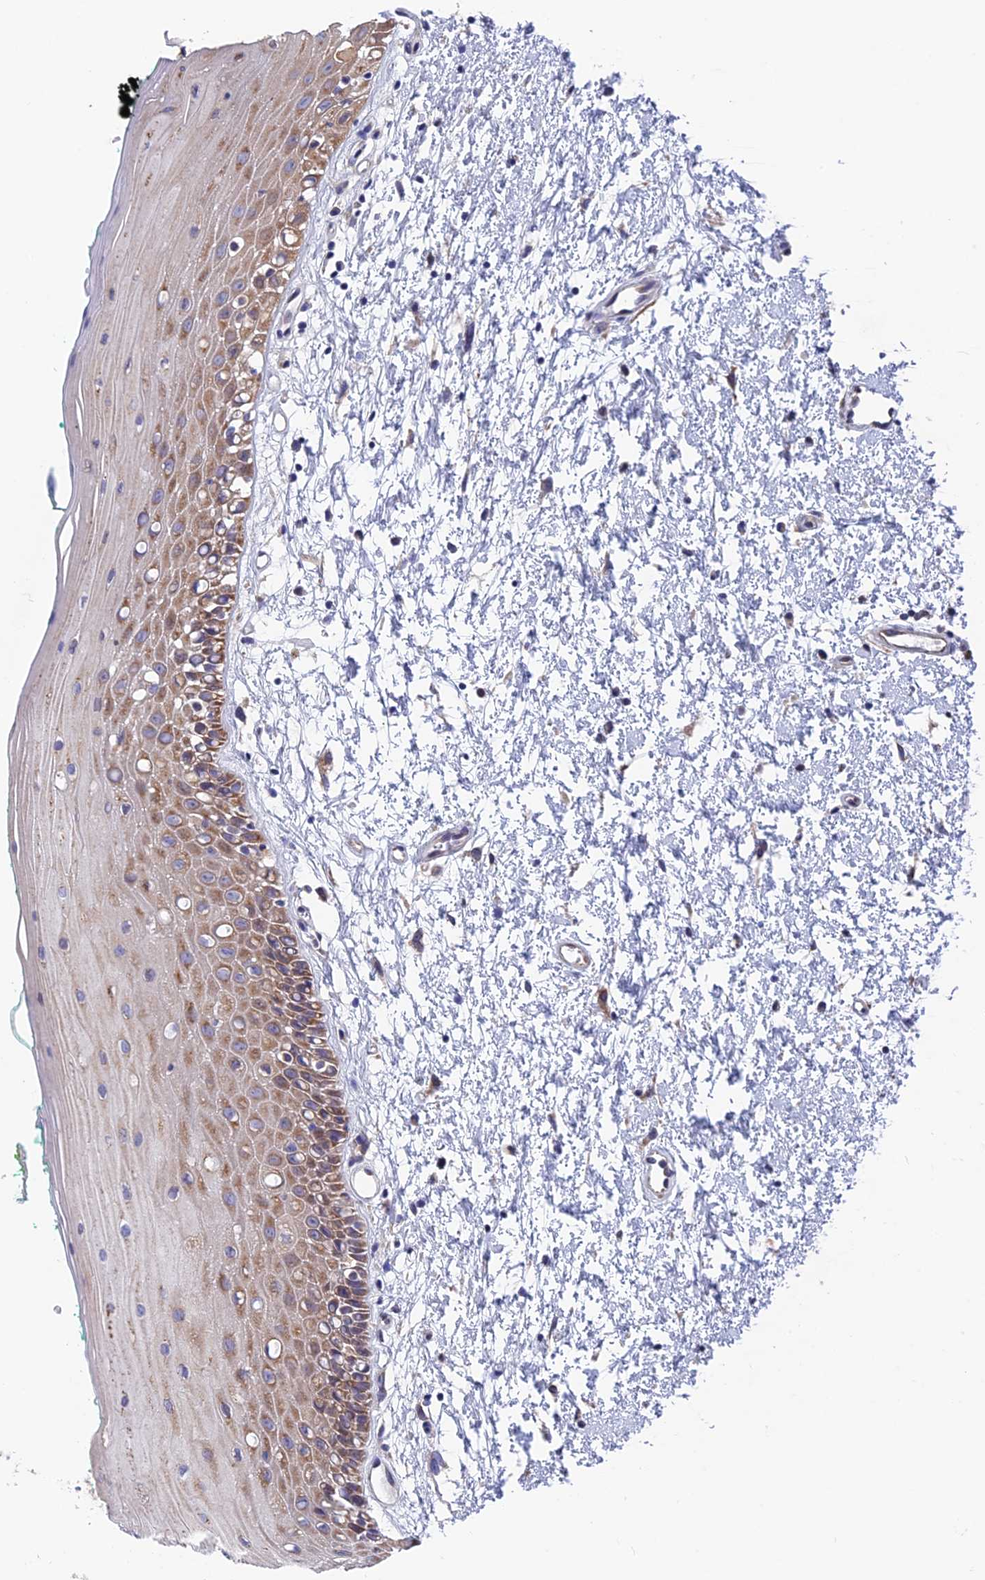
{"staining": {"intensity": "moderate", "quantity": ">75%", "location": "cytoplasmic/membranous"}, "tissue": "oral mucosa", "cell_type": "Squamous epithelial cells", "image_type": "normal", "snomed": [{"axis": "morphology", "description": "Normal tissue, NOS"}, {"axis": "topography", "description": "Oral tissue"}], "caption": "Squamous epithelial cells show medium levels of moderate cytoplasmic/membranous expression in approximately >75% of cells in unremarkable oral mucosa.", "gene": "AK4P3", "patient": {"sex": "female", "age": 70}}